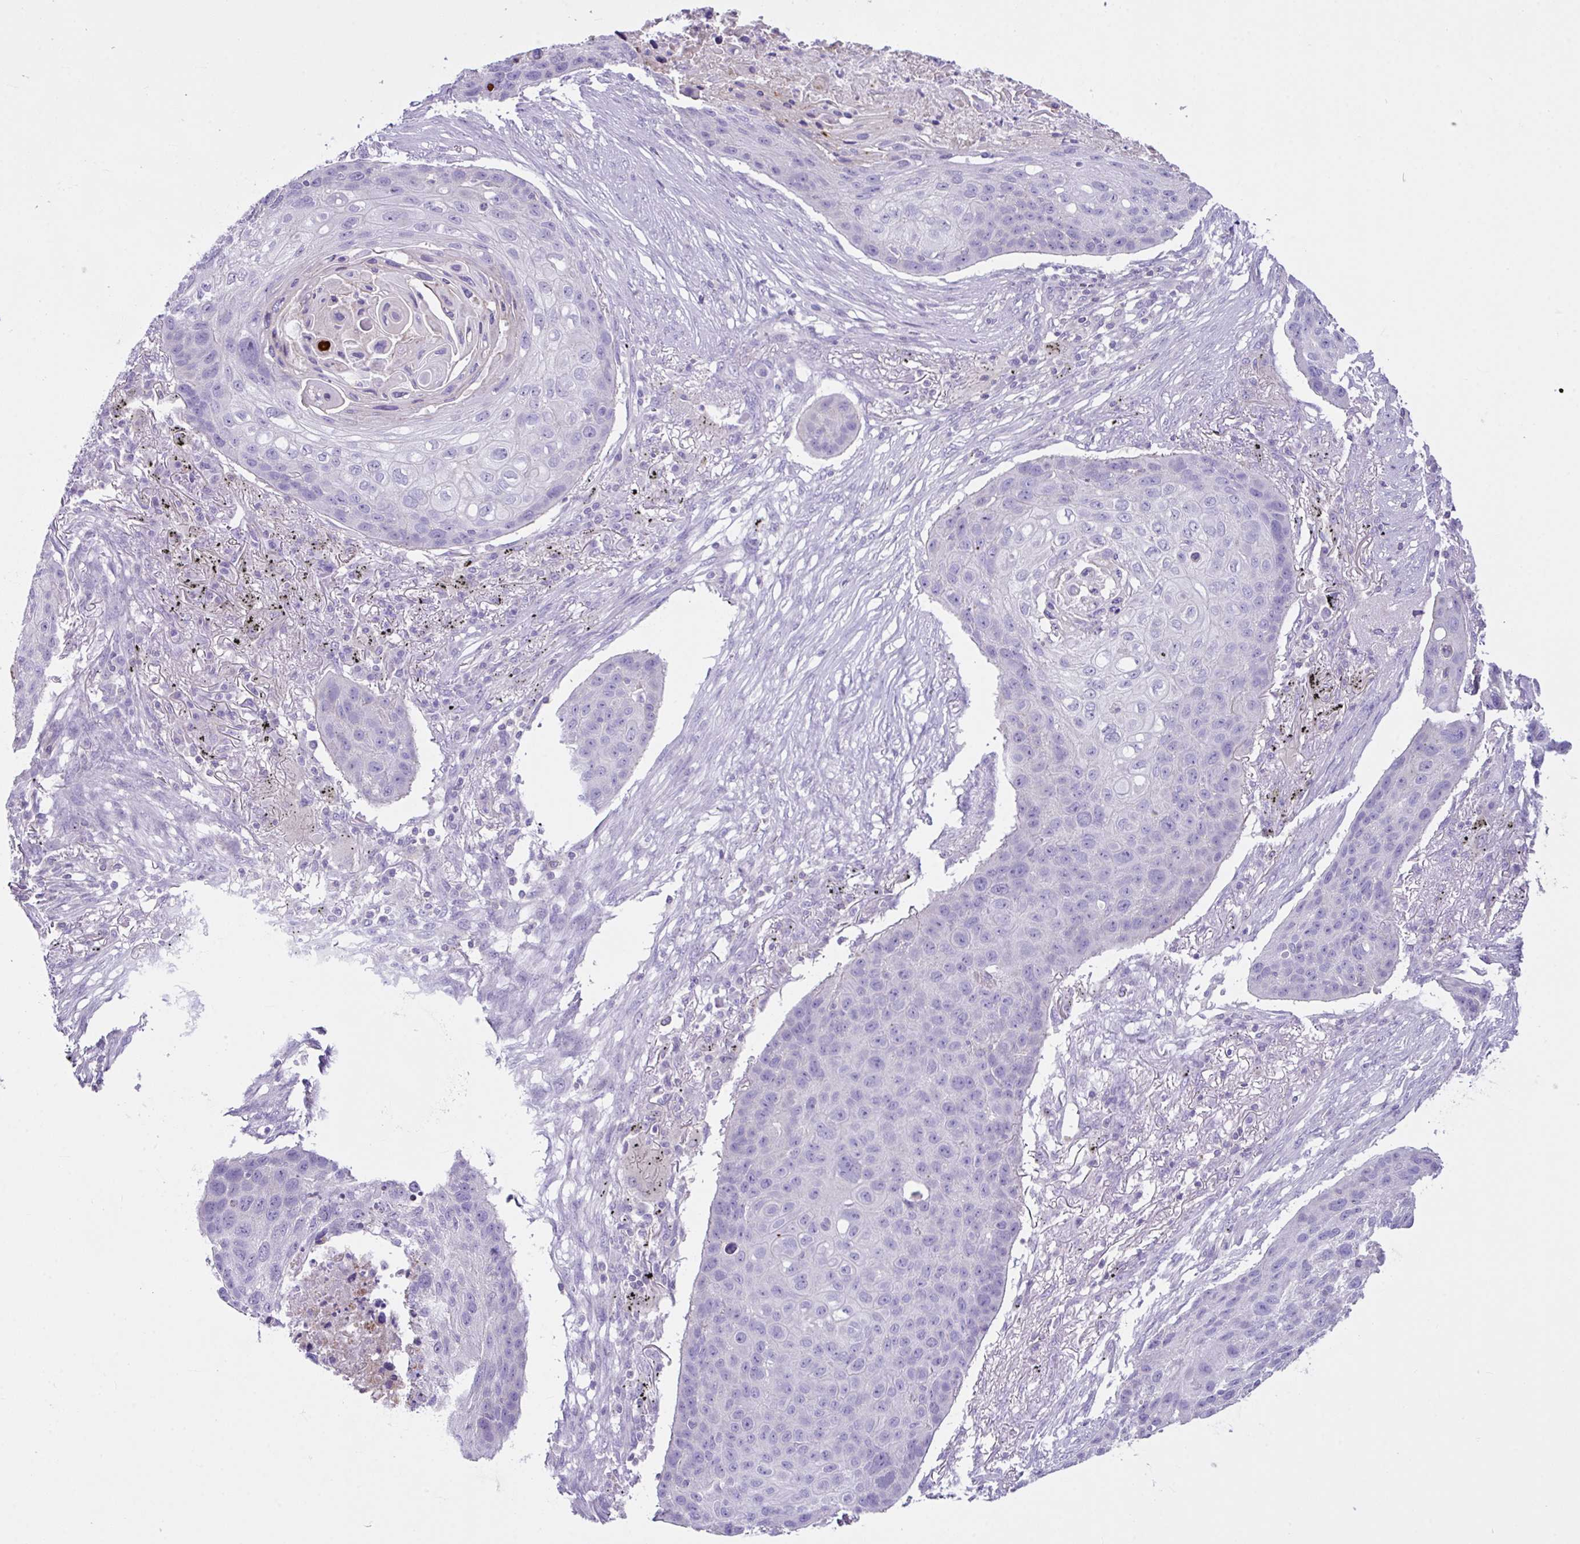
{"staining": {"intensity": "negative", "quantity": "none", "location": "none"}, "tissue": "lung cancer", "cell_type": "Tumor cells", "image_type": "cancer", "snomed": [{"axis": "morphology", "description": "Squamous cell carcinoma, NOS"}, {"axis": "topography", "description": "Lung"}], "caption": "IHC histopathology image of lung cancer stained for a protein (brown), which exhibits no staining in tumor cells.", "gene": "D2HGDH", "patient": {"sex": "female", "age": 63}}